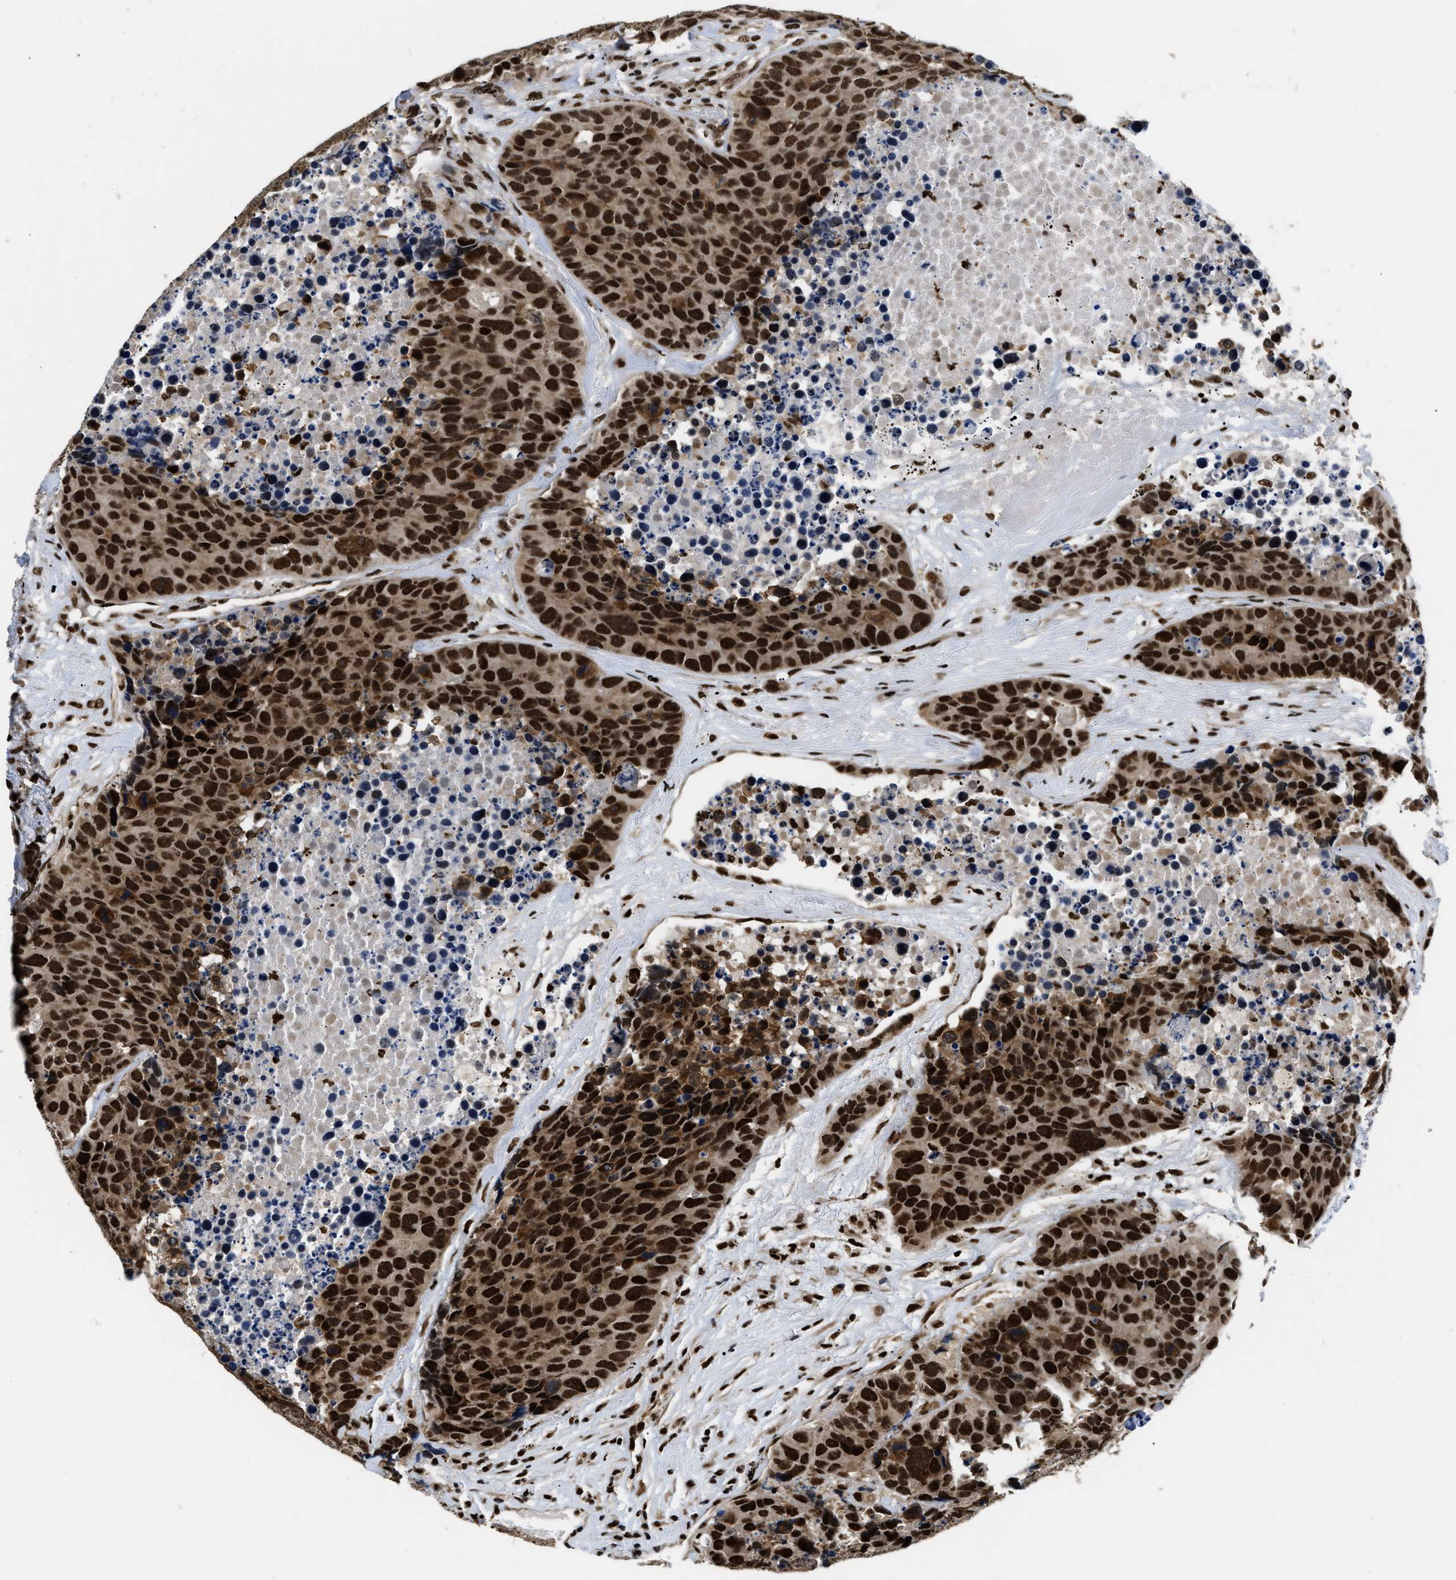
{"staining": {"intensity": "strong", "quantity": ">75%", "location": "cytoplasmic/membranous,nuclear"}, "tissue": "carcinoid", "cell_type": "Tumor cells", "image_type": "cancer", "snomed": [{"axis": "morphology", "description": "Carcinoid, malignant, NOS"}, {"axis": "topography", "description": "Lung"}], "caption": "Approximately >75% of tumor cells in human malignant carcinoid show strong cytoplasmic/membranous and nuclear protein expression as visualized by brown immunohistochemical staining.", "gene": "CCNDBP1", "patient": {"sex": "male", "age": 60}}